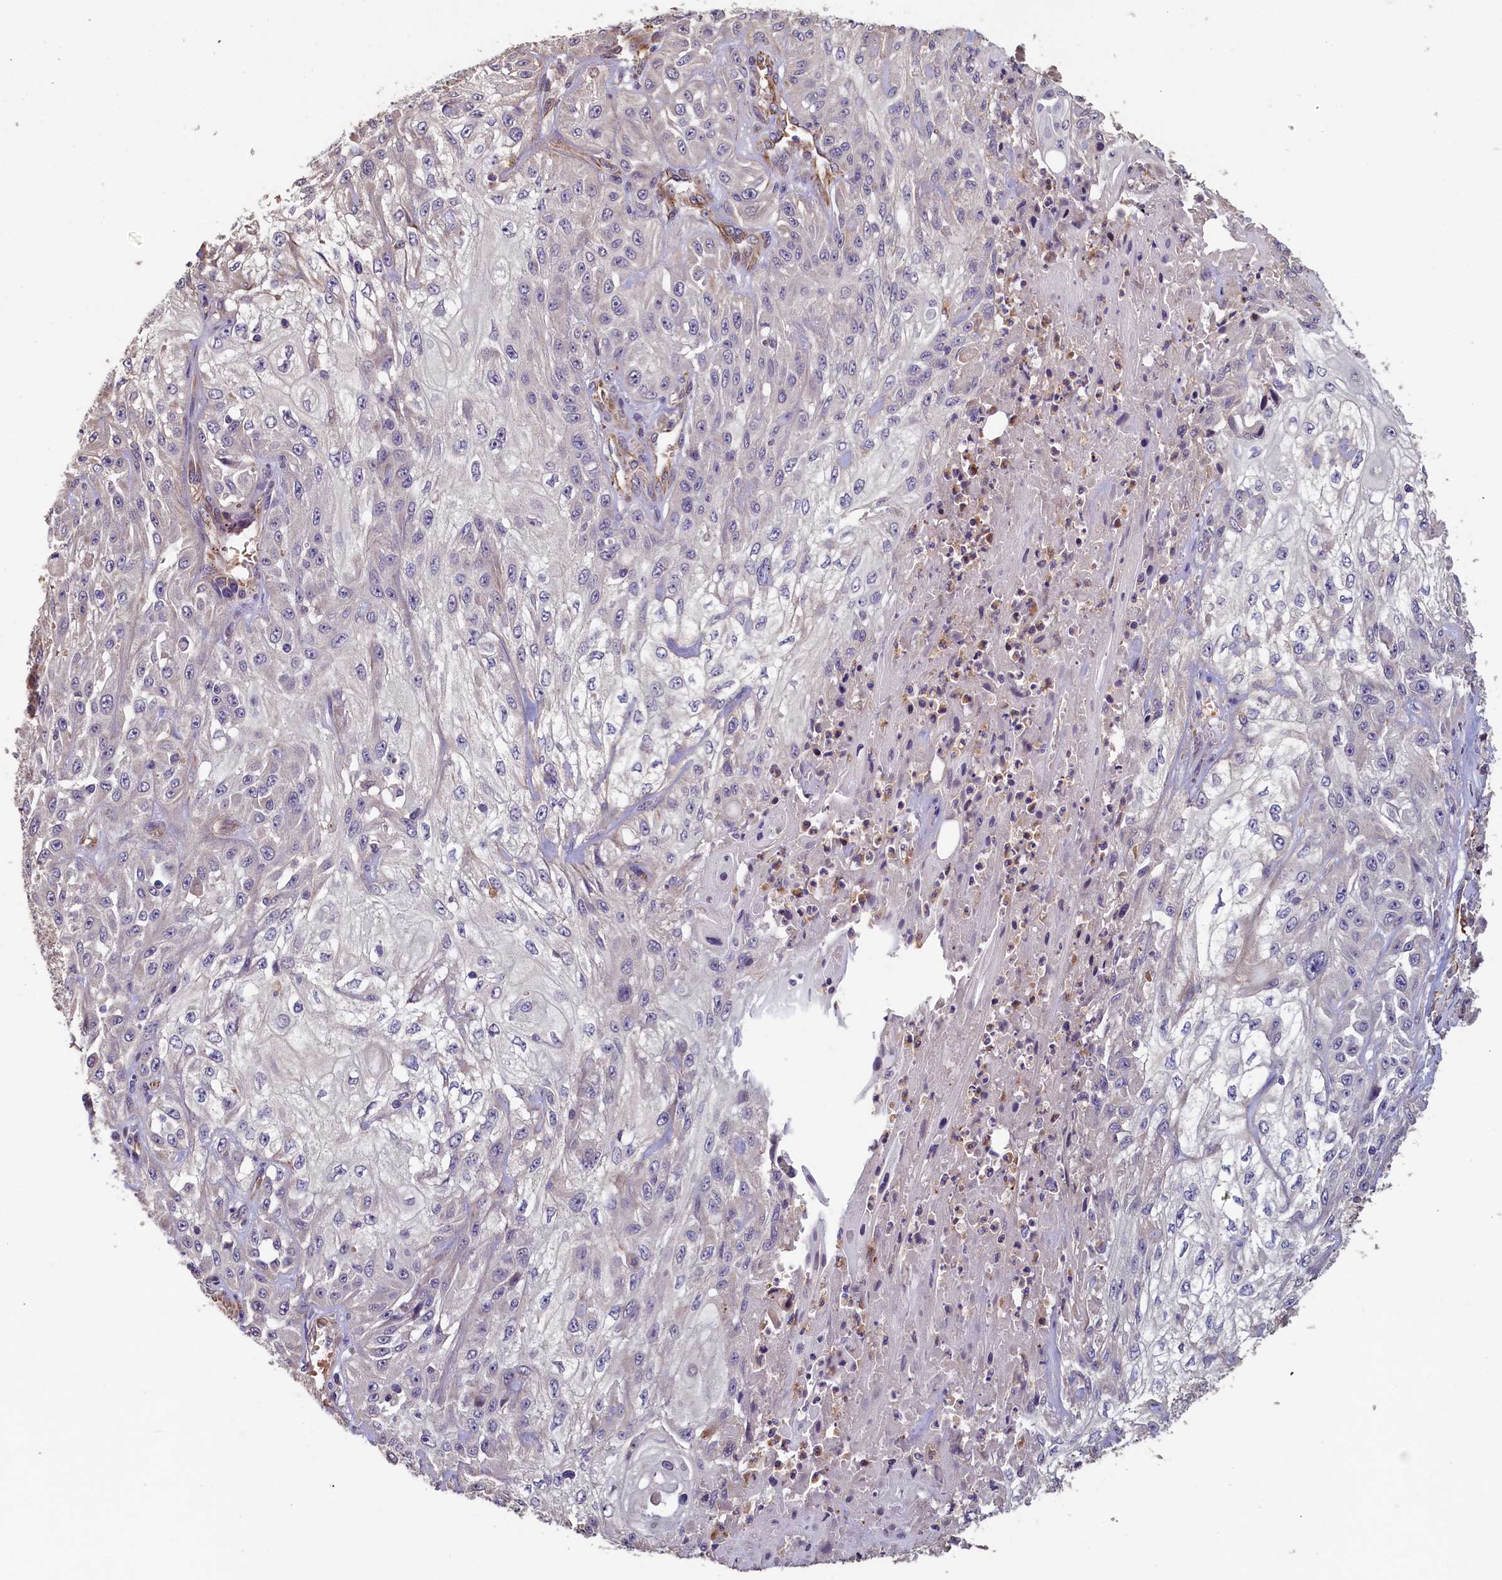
{"staining": {"intensity": "negative", "quantity": "none", "location": "none"}, "tissue": "skin cancer", "cell_type": "Tumor cells", "image_type": "cancer", "snomed": [{"axis": "morphology", "description": "Squamous cell carcinoma, NOS"}, {"axis": "morphology", "description": "Squamous cell carcinoma, metastatic, NOS"}, {"axis": "topography", "description": "Skin"}, {"axis": "topography", "description": "Lymph node"}], "caption": "Micrograph shows no protein expression in tumor cells of skin cancer (squamous cell carcinoma) tissue.", "gene": "ACSBG1", "patient": {"sex": "male", "age": 75}}